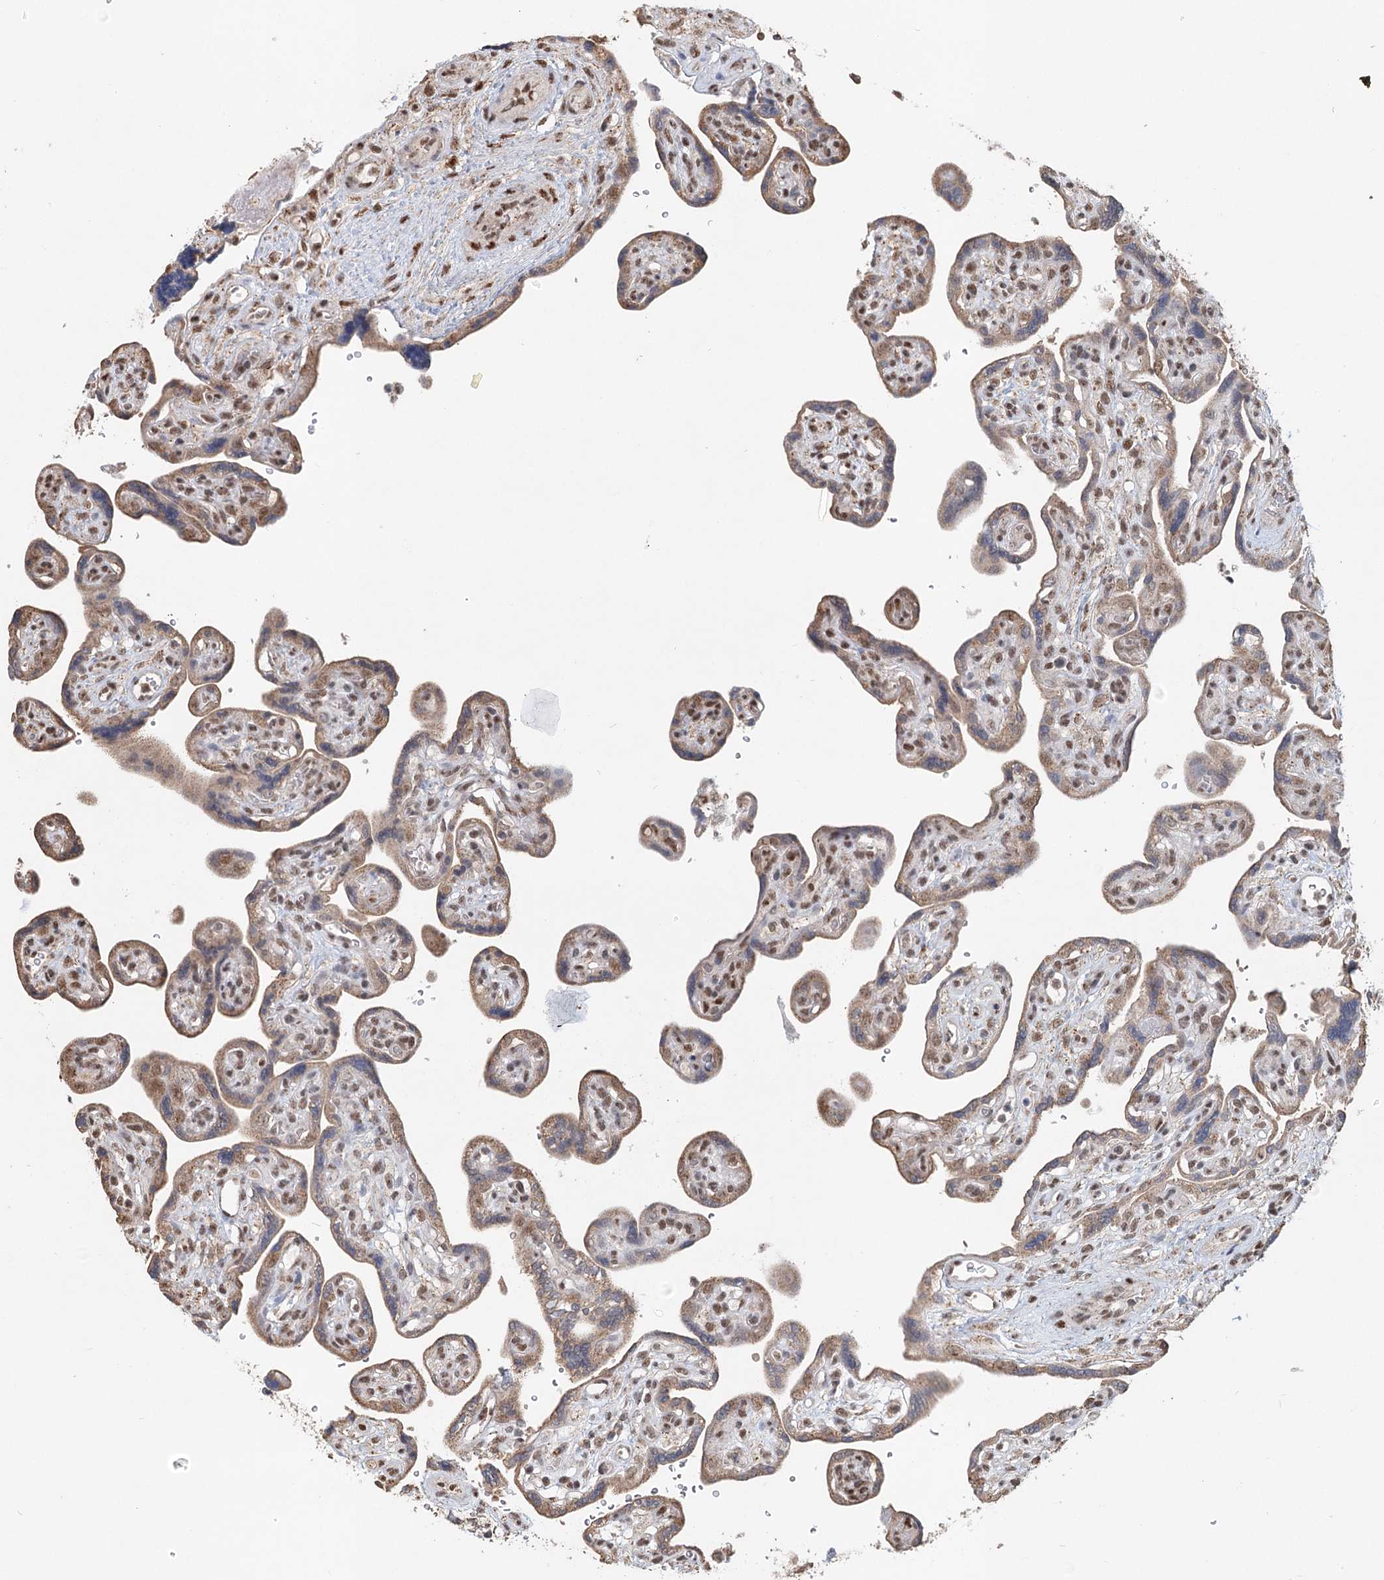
{"staining": {"intensity": "moderate", "quantity": ">75%", "location": "cytoplasmic/membranous,nuclear"}, "tissue": "placenta", "cell_type": "Trophoblastic cells", "image_type": "normal", "snomed": [{"axis": "morphology", "description": "Normal tissue, NOS"}, {"axis": "topography", "description": "Placenta"}], "caption": "High-power microscopy captured an immunohistochemistry (IHC) micrograph of unremarkable placenta, revealing moderate cytoplasmic/membranous,nuclear staining in about >75% of trophoblastic cells.", "gene": "GPALPP1", "patient": {"sex": "female", "age": 39}}